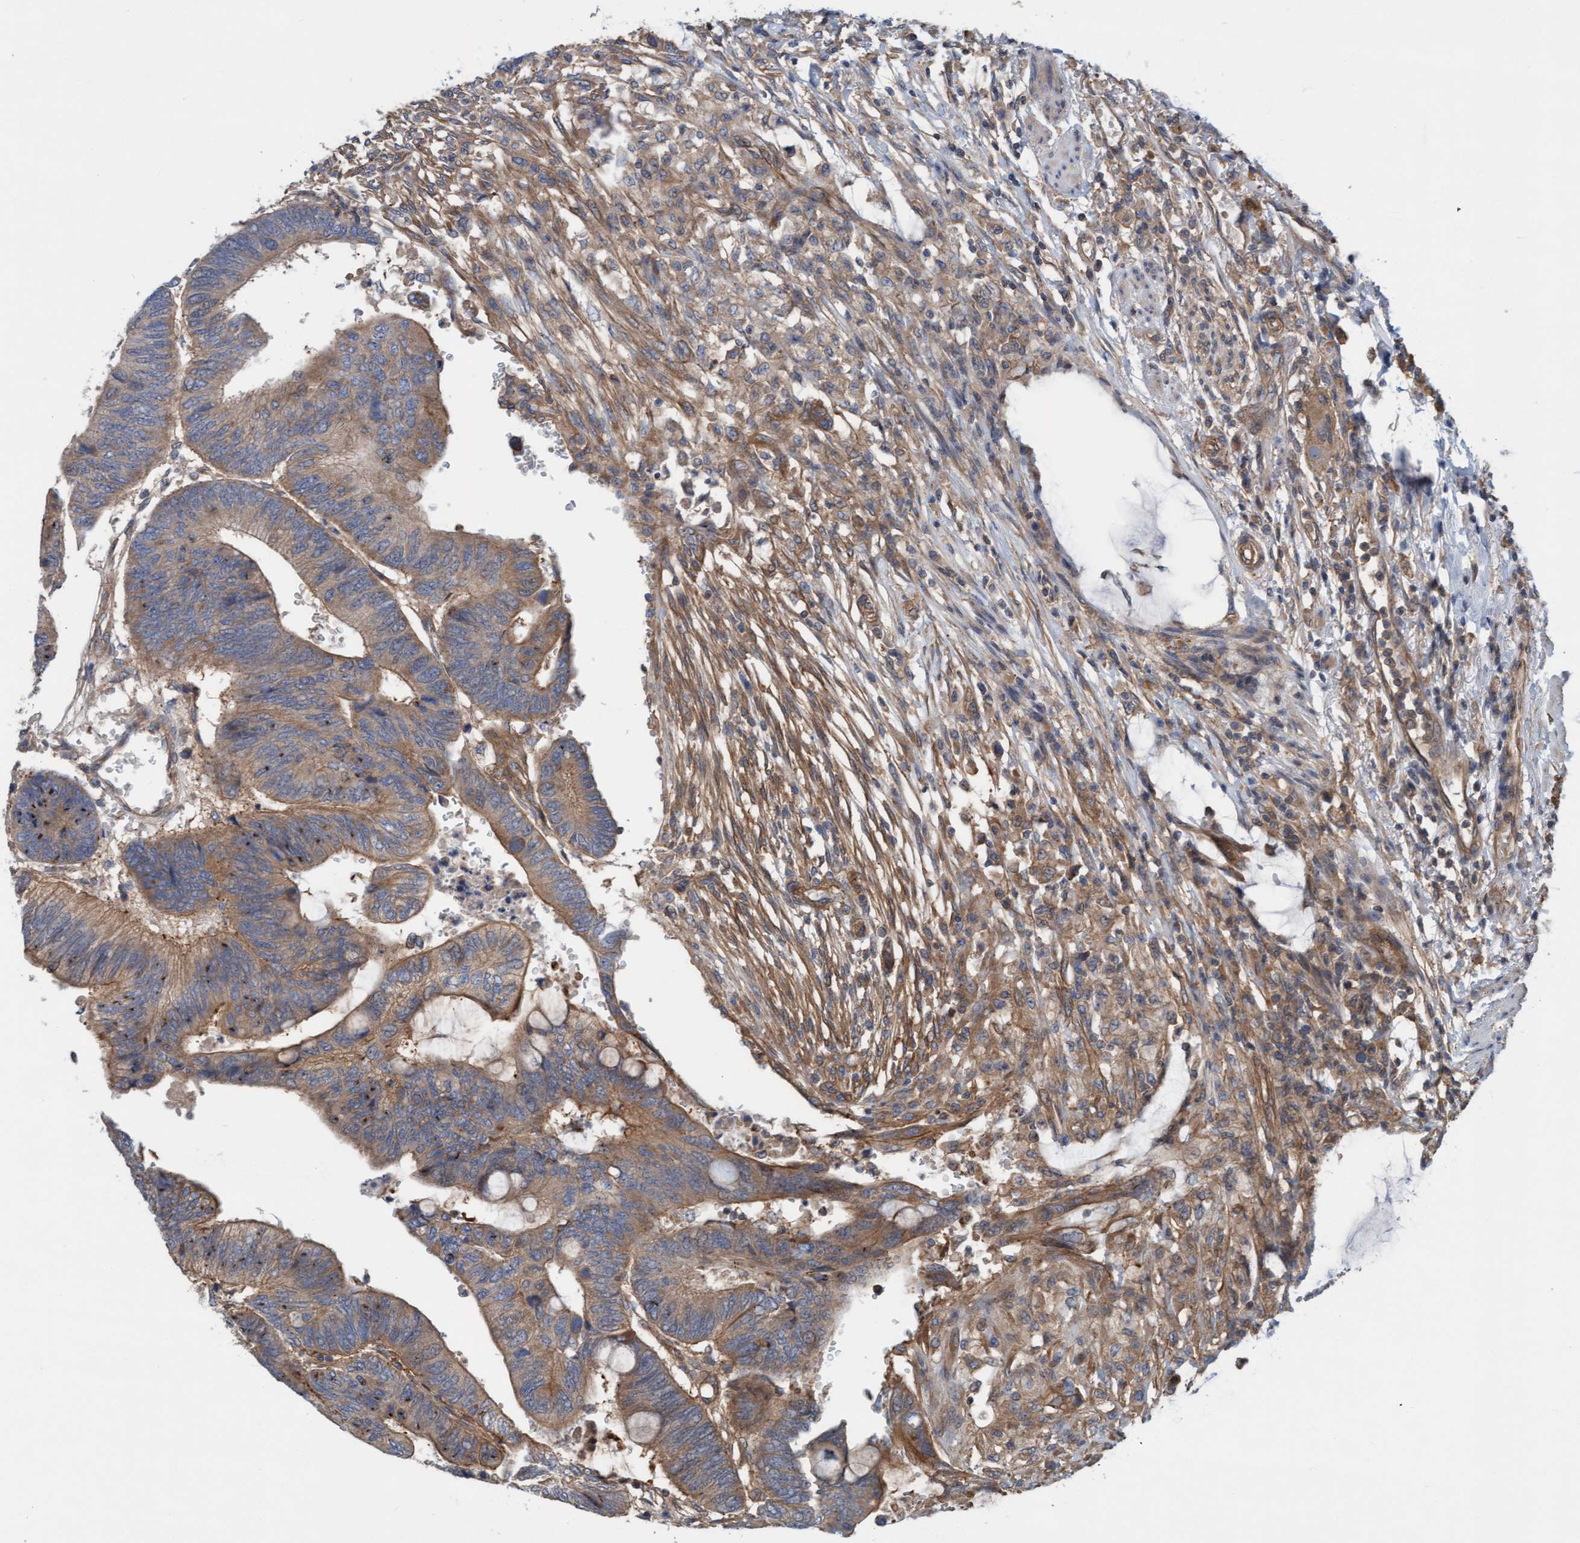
{"staining": {"intensity": "moderate", "quantity": ">75%", "location": "cytoplasmic/membranous"}, "tissue": "colorectal cancer", "cell_type": "Tumor cells", "image_type": "cancer", "snomed": [{"axis": "morphology", "description": "Normal tissue, NOS"}, {"axis": "morphology", "description": "Adenocarcinoma, NOS"}, {"axis": "topography", "description": "Rectum"}, {"axis": "topography", "description": "Peripheral nerve tissue"}], "caption": "IHC staining of colorectal cancer (adenocarcinoma), which exhibits medium levels of moderate cytoplasmic/membranous expression in approximately >75% of tumor cells indicating moderate cytoplasmic/membranous protein positivity. The staining was performed using DAB (brown) for protein detection and nuclei were counterstained in hematoxylin (blue).", "gene": "ERAL1", "patient": {"sex": "male", "age": 92}}